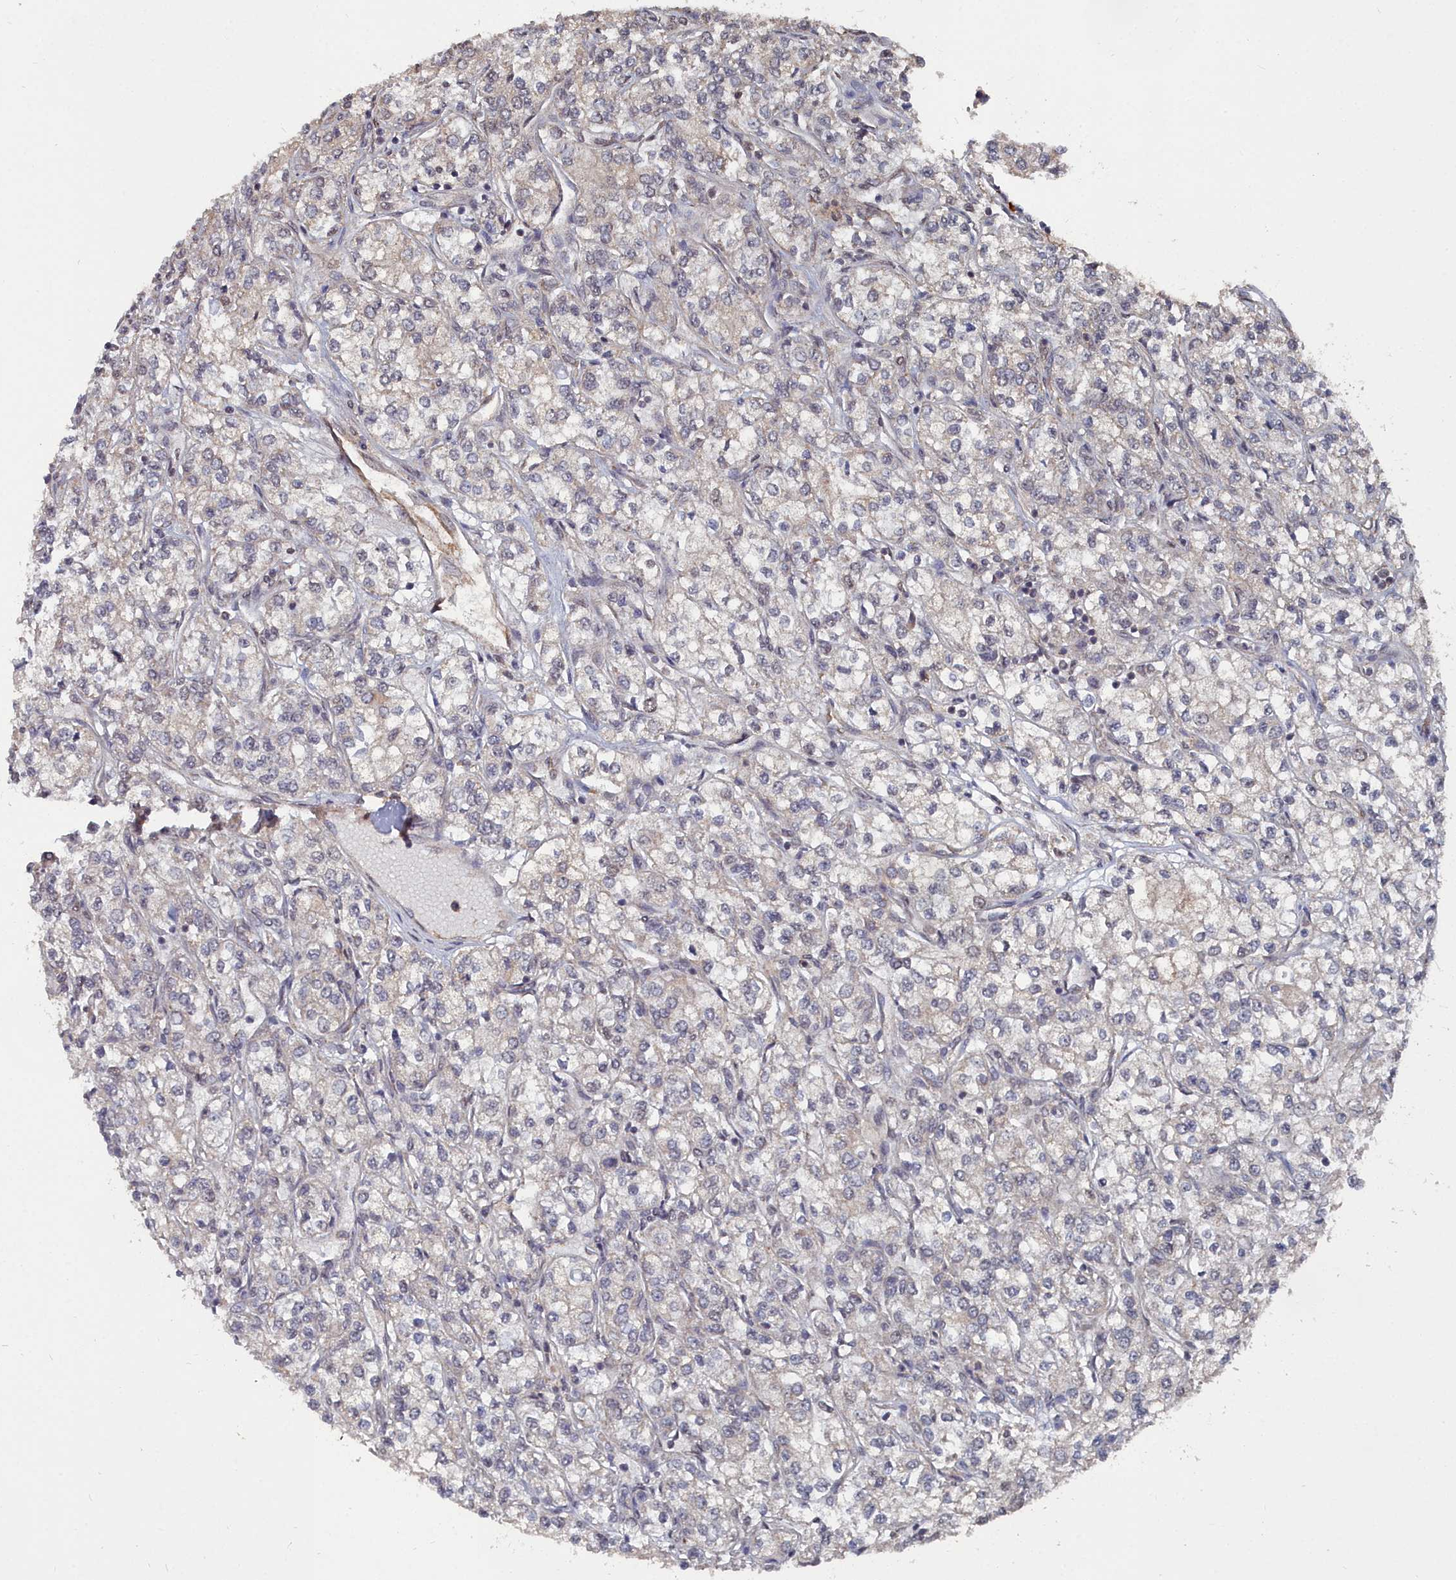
{"staining": {"intensity": "negative", "quantity": "none", "location": "none"}, "tissue": "renal cancer", "cell_type": "Tumor cells", "image_type": "cancer", "snomed": [{"axis": "morphology", "description": "Adenocarcinoma, NOS"}, {"axis": "topography", "description": "Kidney"}], "caption": "Renal cancer stained for a protein using immunohistochemistry (IHC) reveals no expression tumor cells.", "gene": "CCNP", "patient": {"sex": "male", "age": 80}}